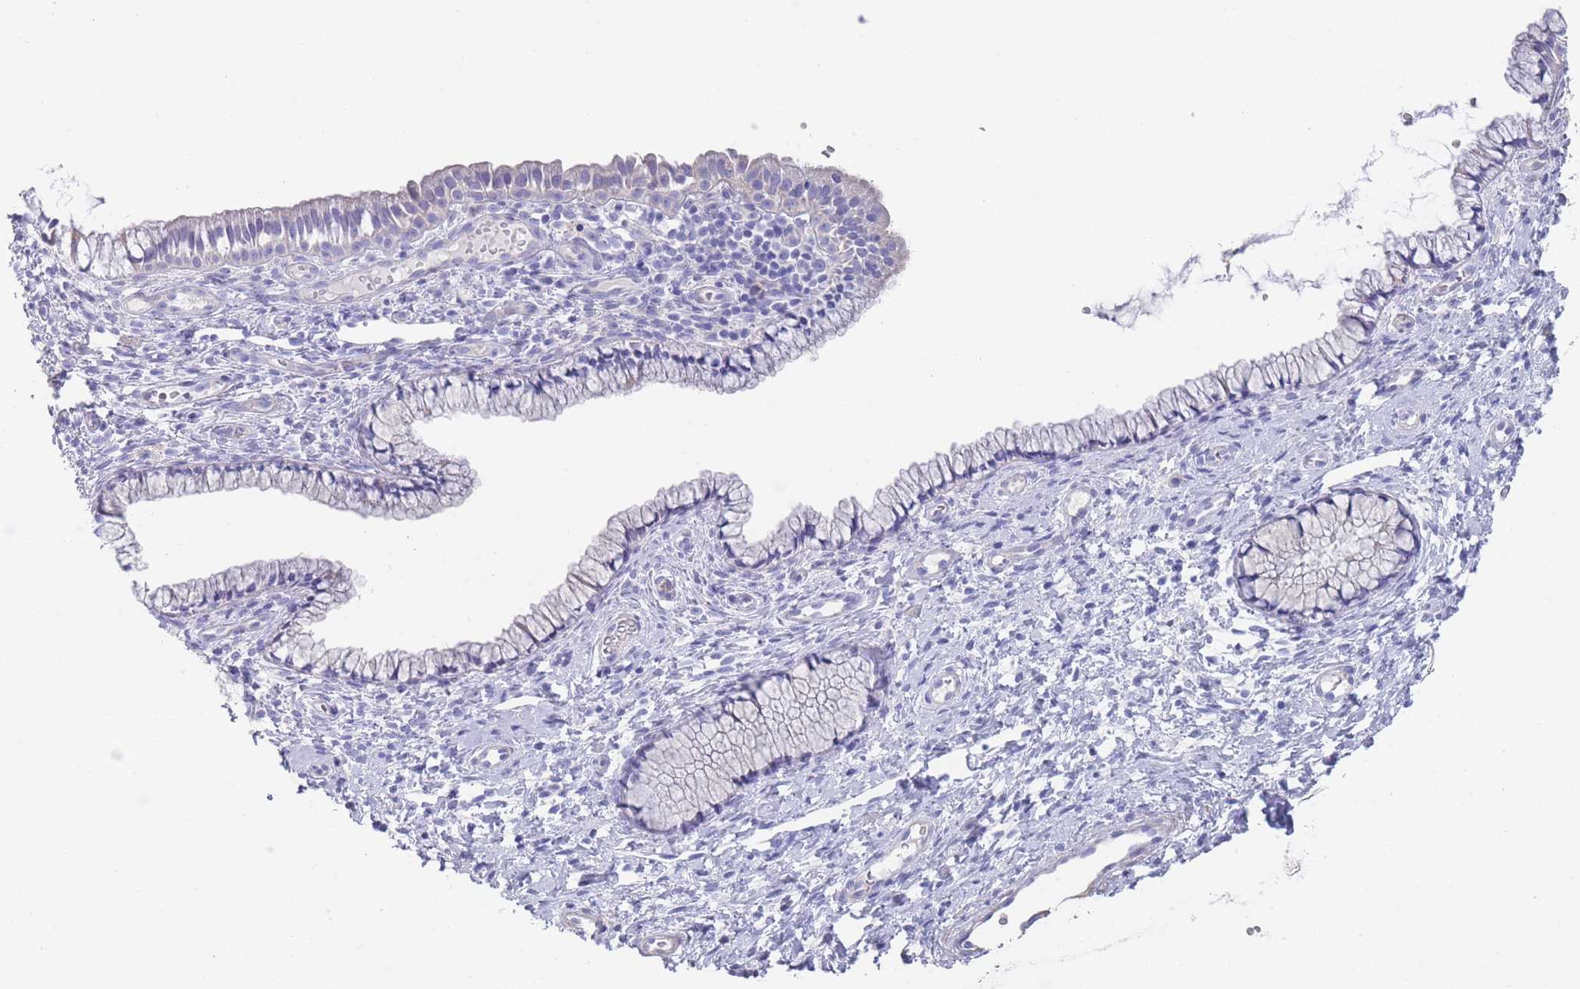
{"staining": {"intensity": "weak", "quantity": "<25%", "location": "cytoplasmic/membranous"}, "tissue": "cervix", "cell_type": "Glandular cells", "image_type": "normal", "snomed": [{"axis": "morphology", "description": "Normal tissue, NOS"}, {"axis": "topography", "description": "Cervix"}], "caption": "The histopathology image exhibits no staining of glandular cells in normal cervix. (DAB IHC with hematoxylin counter stain).", "gene": "SCCPDH", "patient": {"sex": "female", "age": 36}}